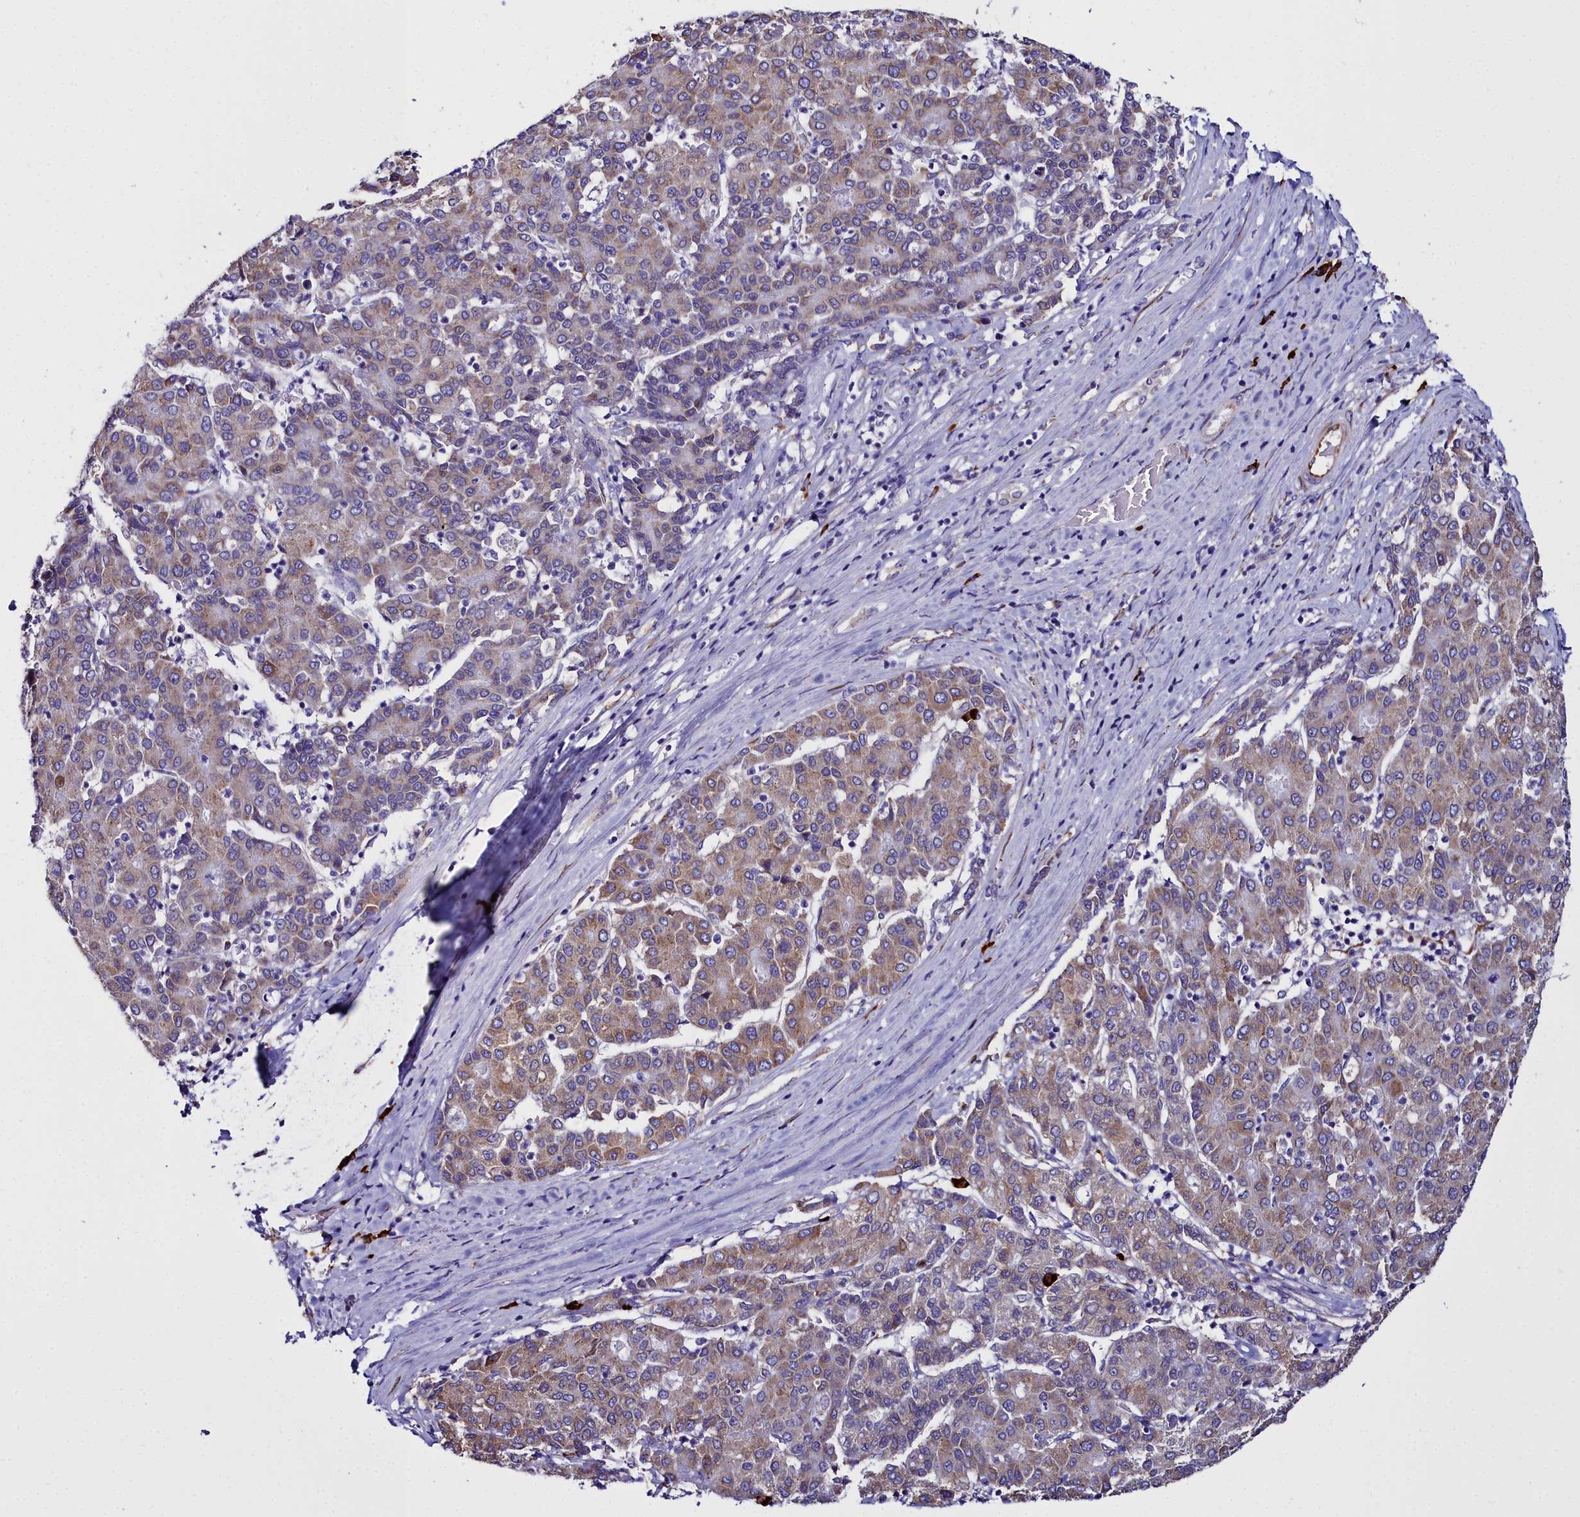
{"staining": {"intensity": "moderate", "quantity": ">75%", "location": "cytoplasmic/membranous"}, "tissue": "liver cancer", "cell_type": "Tumor cells", "image_type": "cancer", "snomed": [{"axis": "morphology", "description": "Carcinoma, Hepatocellular, NOS"}, {"axis": "topography", "description": "Liver"}], "caption": "An immunohistochemistry photomicrograph of neoplastic tissue is shown. Protein staining in brown labels moderate cytoplasmic/membranous positivity in hepatocellular carcinoma (liver) within tumor cells.", "gene": "TXNDC5", "patient": {"sex": "male", "age": 65}}